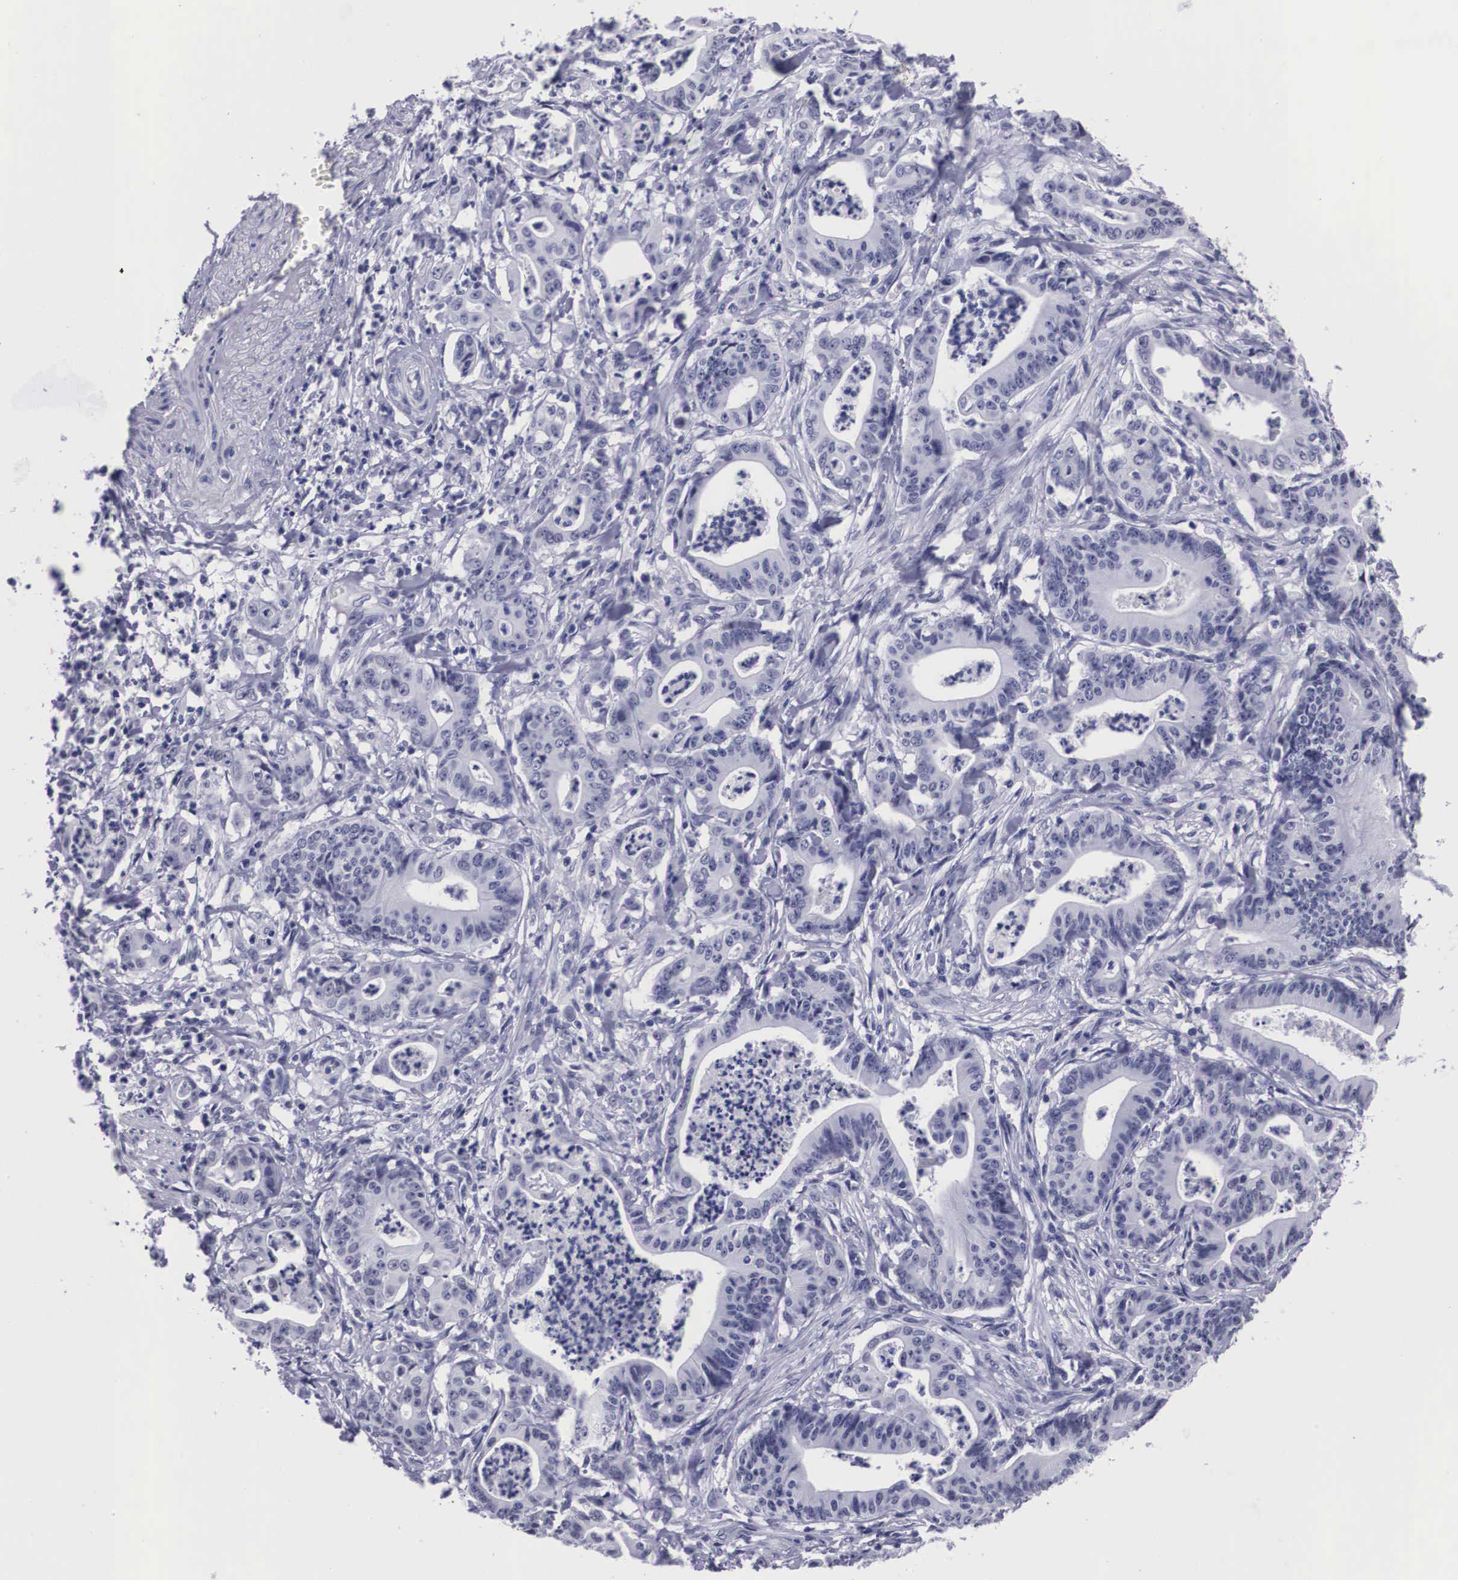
{"staining": {"intensity": "negative", "quantity": "none", "location": "none"}, "tissue": "stomach cancer", "cell_type": "Tumor cells", "image_type": "cancer", "snomed": [{"axis": "morphology", "description": "Adenocarcinoma, NOS"}, {"axis": "topography", "description": "Stomach, lower"}], "caption": "Tumor cells show no significant expression in stomach adenocarcinoma.", "gene": "C22orf31", "patient": {"sex": "female", "age": 86}}